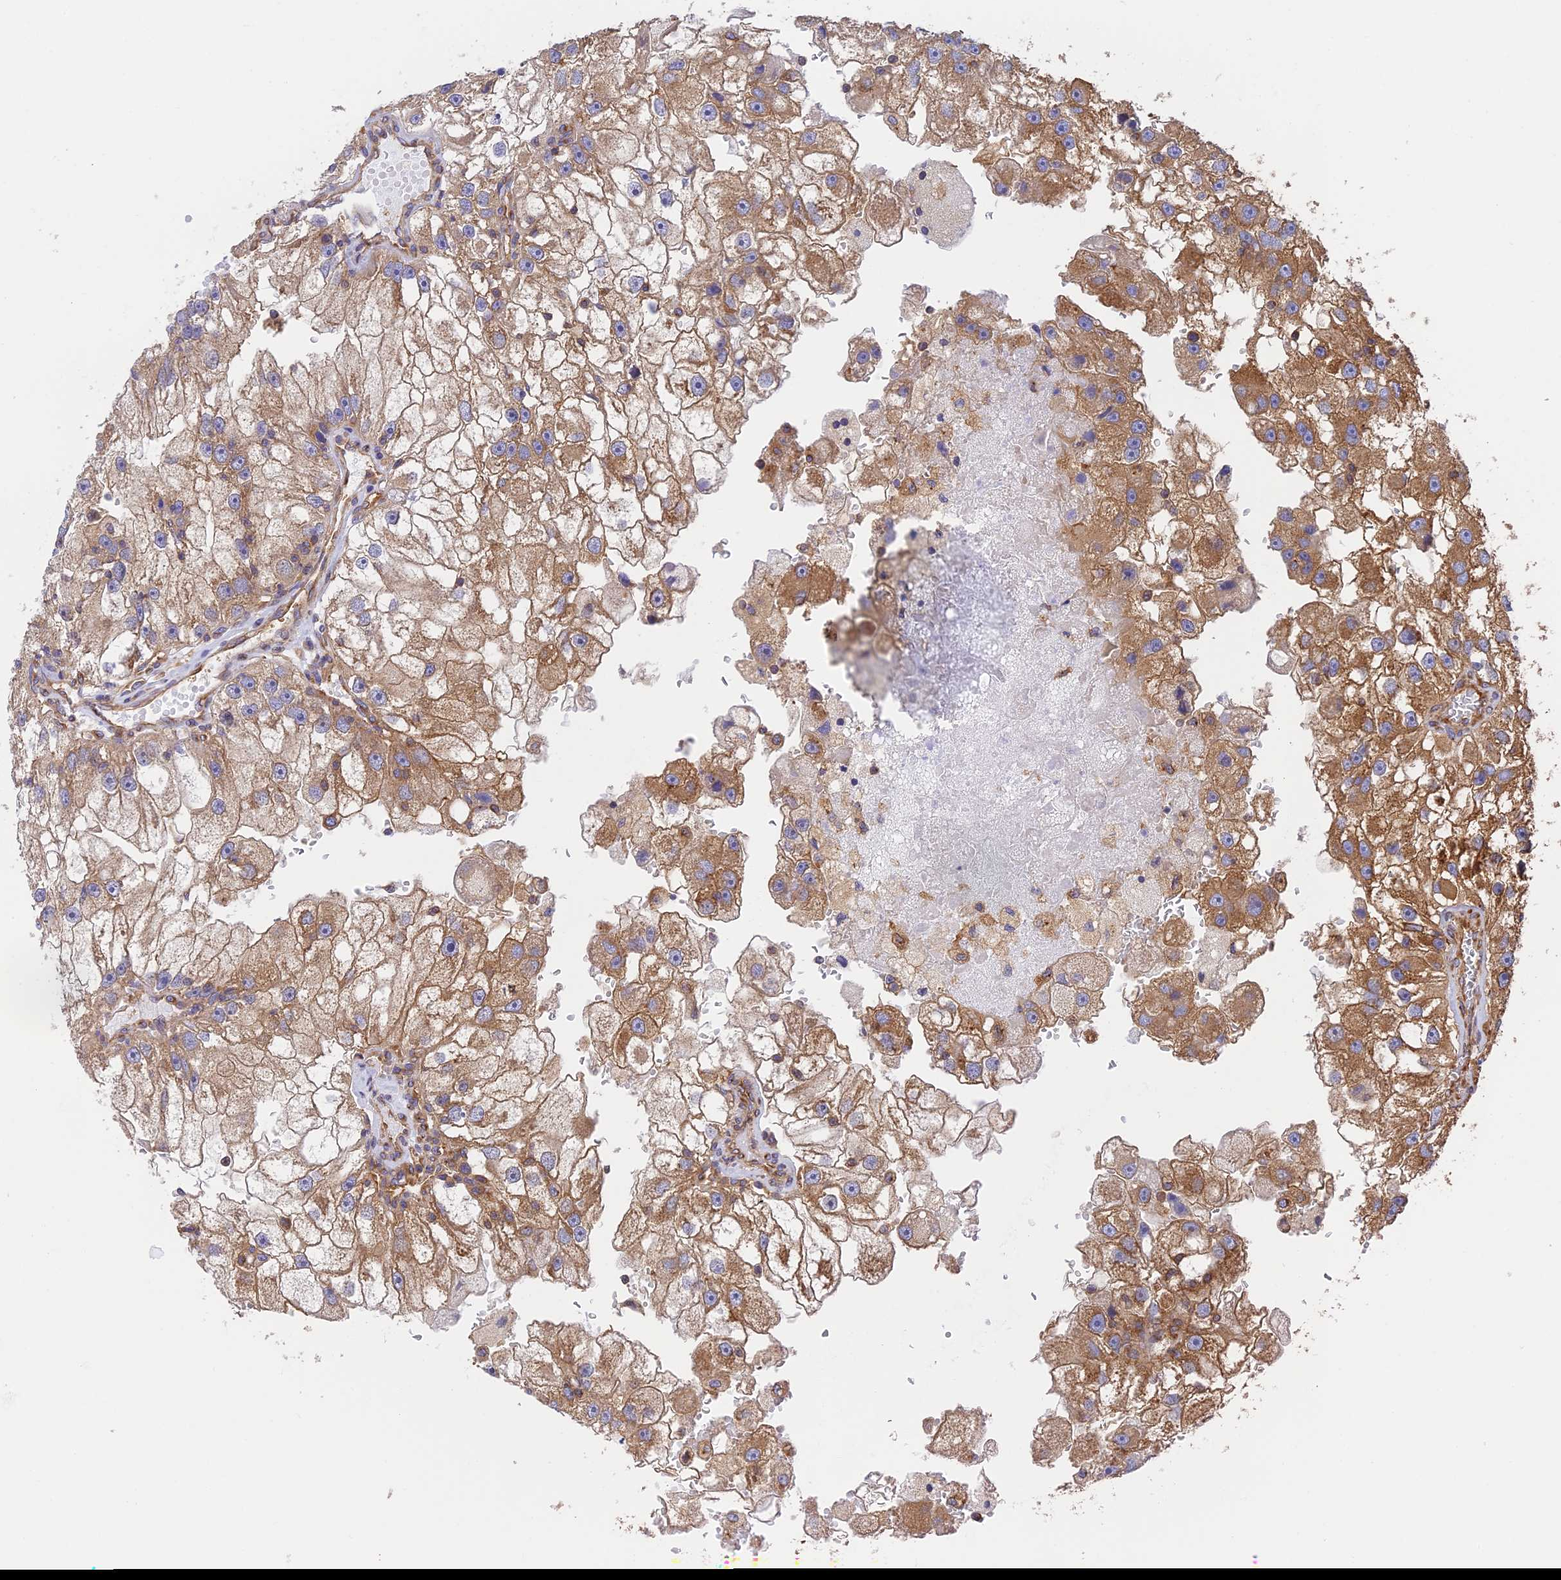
{"staining": {"intensity": "moderate", "quantity": ">75%", "location": "cytoplasmic/membranous"}, "tissue": "renal cancer", "cell_type": "Tumor cells", "image_type": "cancer", "snomed": [{"axis": "morphology", "description": "Adenocarcinoma, NOS"}, {"axis": "topography", "description": "Kidney"}], "caption": "A photomicrograph of renal cancer (adenocarcinoma) stained for a protein displays moderate cytoplasmic/membranous brown staining in tumor cells.", "gene": "DCTN2", "patient": {"sex": "male", "age": 63}}